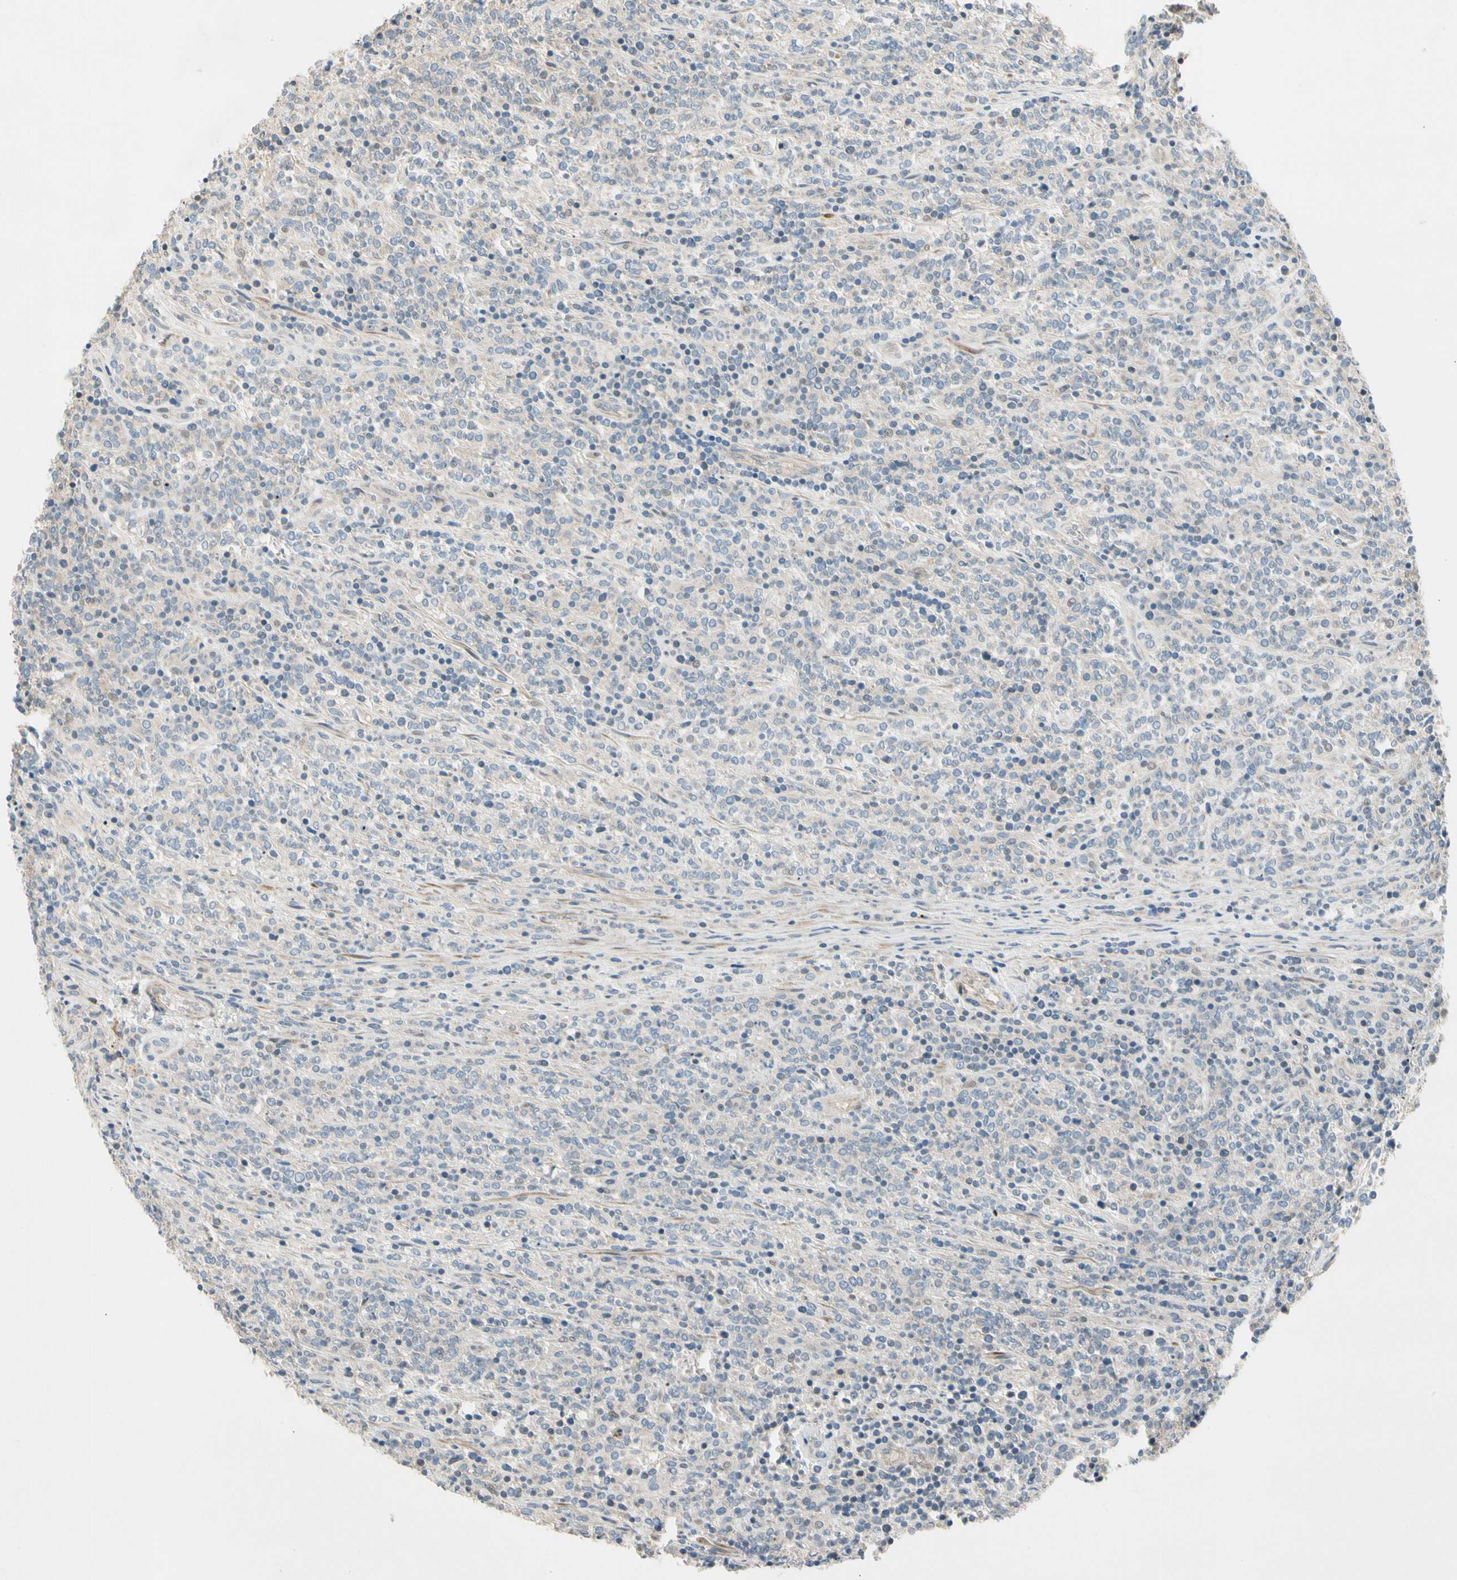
{"staining": {"intensity": "negative", "quantity": "none", "location": "none"}, "tissue": "lymphoma", "cell_type": "Tumor cells", "image_type": "cancer", "snomed": [{"axis": "morphology", "description": "Malignant lymphoma, non-Hodgkin's type, High grade"}, {"axis": "topography", "description": "Soft tissue"}], "caption": "High magnification brightfield microscopy of lymphoma stained with DAB (brown) and counterstained with hematoxylin (blue): tumor cells show no significant staining.", "gene": "ADGRA3", "patient": {"sex": "male", "age": 18}}